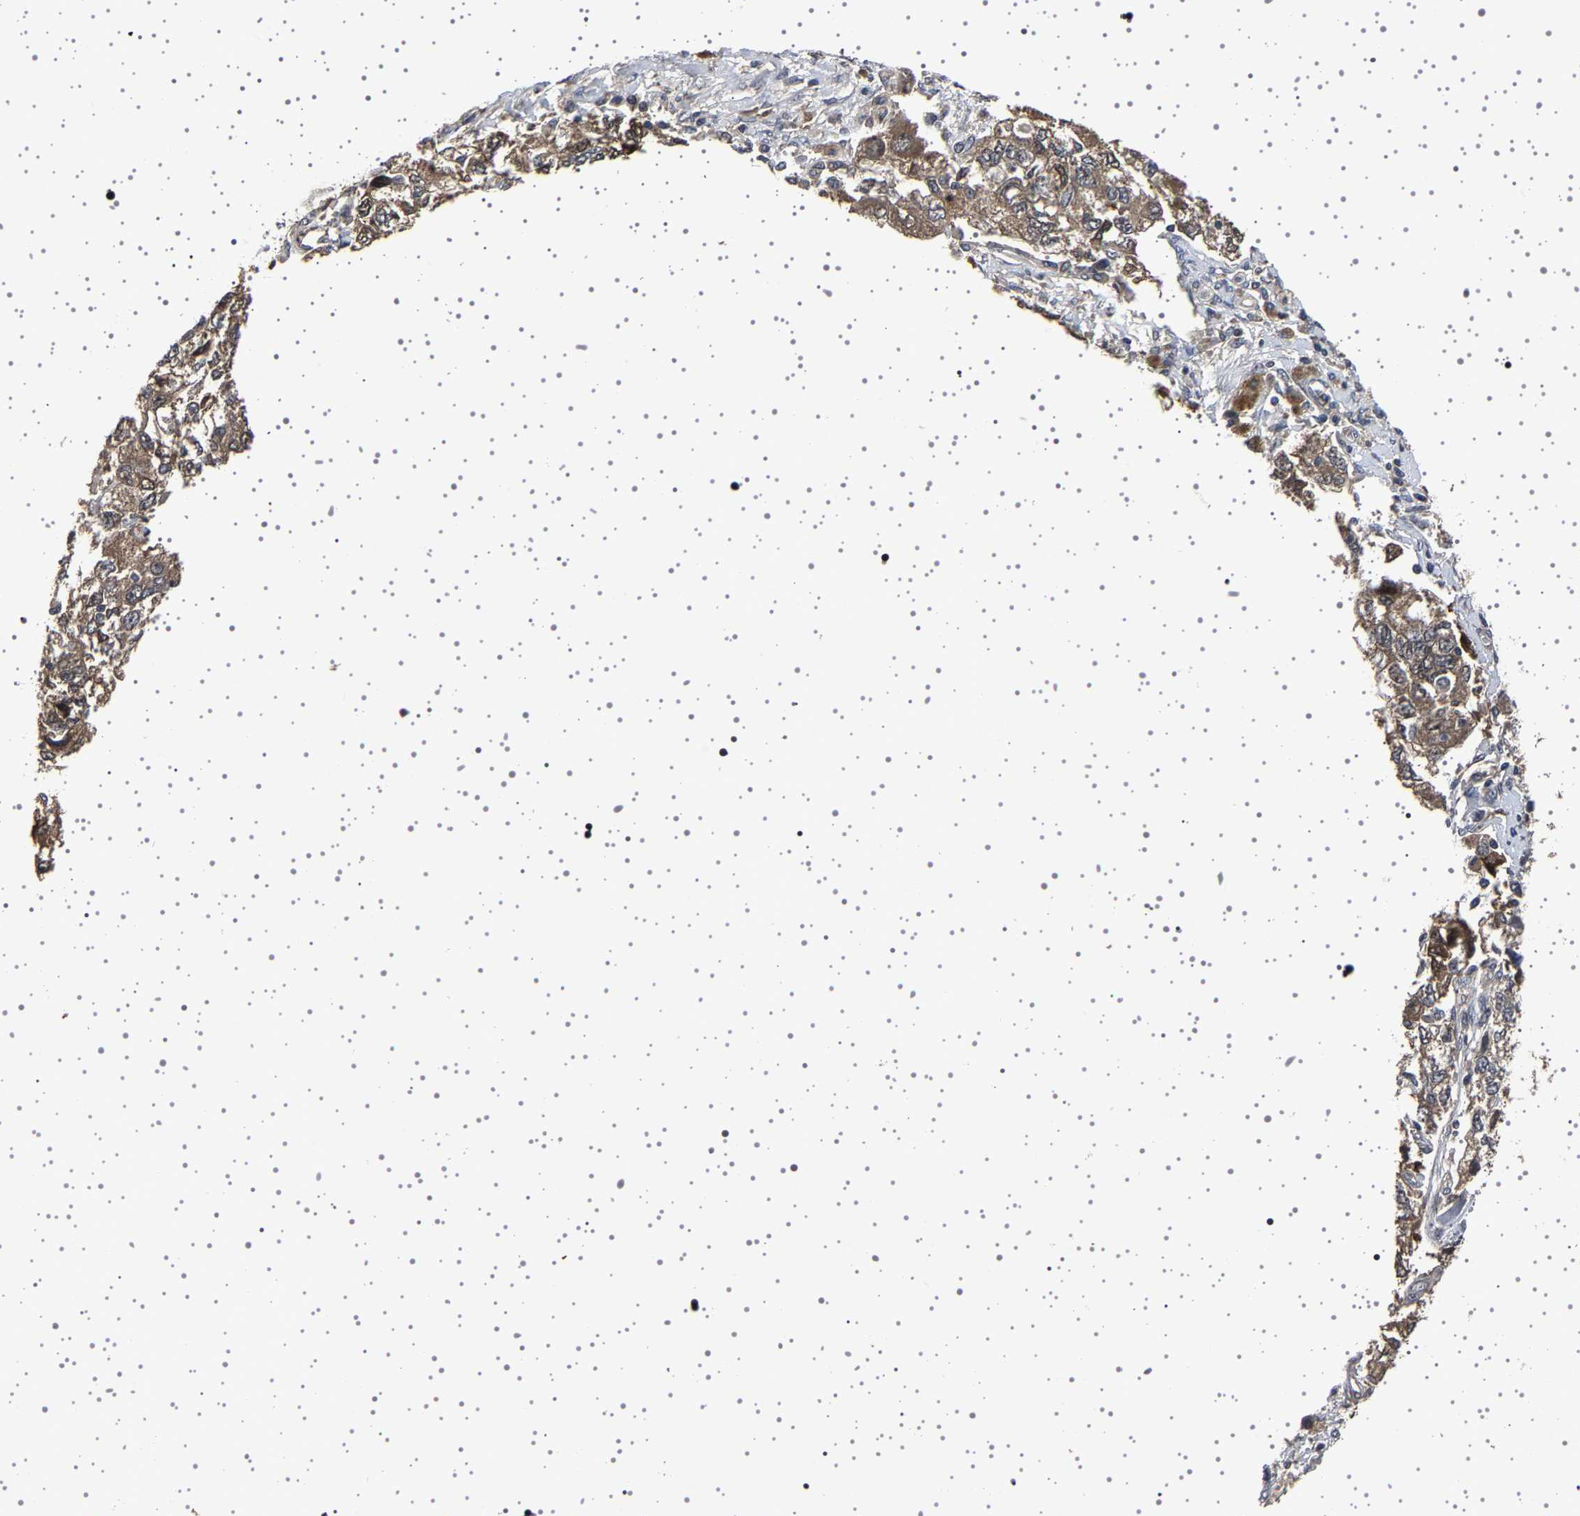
{"staining": {"intensity": "moderate", "quantity": ">75%", "location": "cytoplasmic/membranous"}, "tissue": "ovarian cancer", "cell_type": "Tumor cells", "image_type": "cancer", "snomed": [{"axis": "morphology", "description": "Carcinoma, NOS"}, {"axis": "morphology", "description": "Cystadenocarcinoma, serous, NOS"}, {"axis": "topography", "description": "Ovary"}], "caption": "Ovarian cancer (carcinoma) stained with DAB (3,3'-diaminobenzidine) IHC demonstrates medium levels of moderate cytoplasmic/membranous positivity in approximately >75% of tumor cells.", "gene": "NCKAP1", "patient": {"sex": "female", "age": 69}}